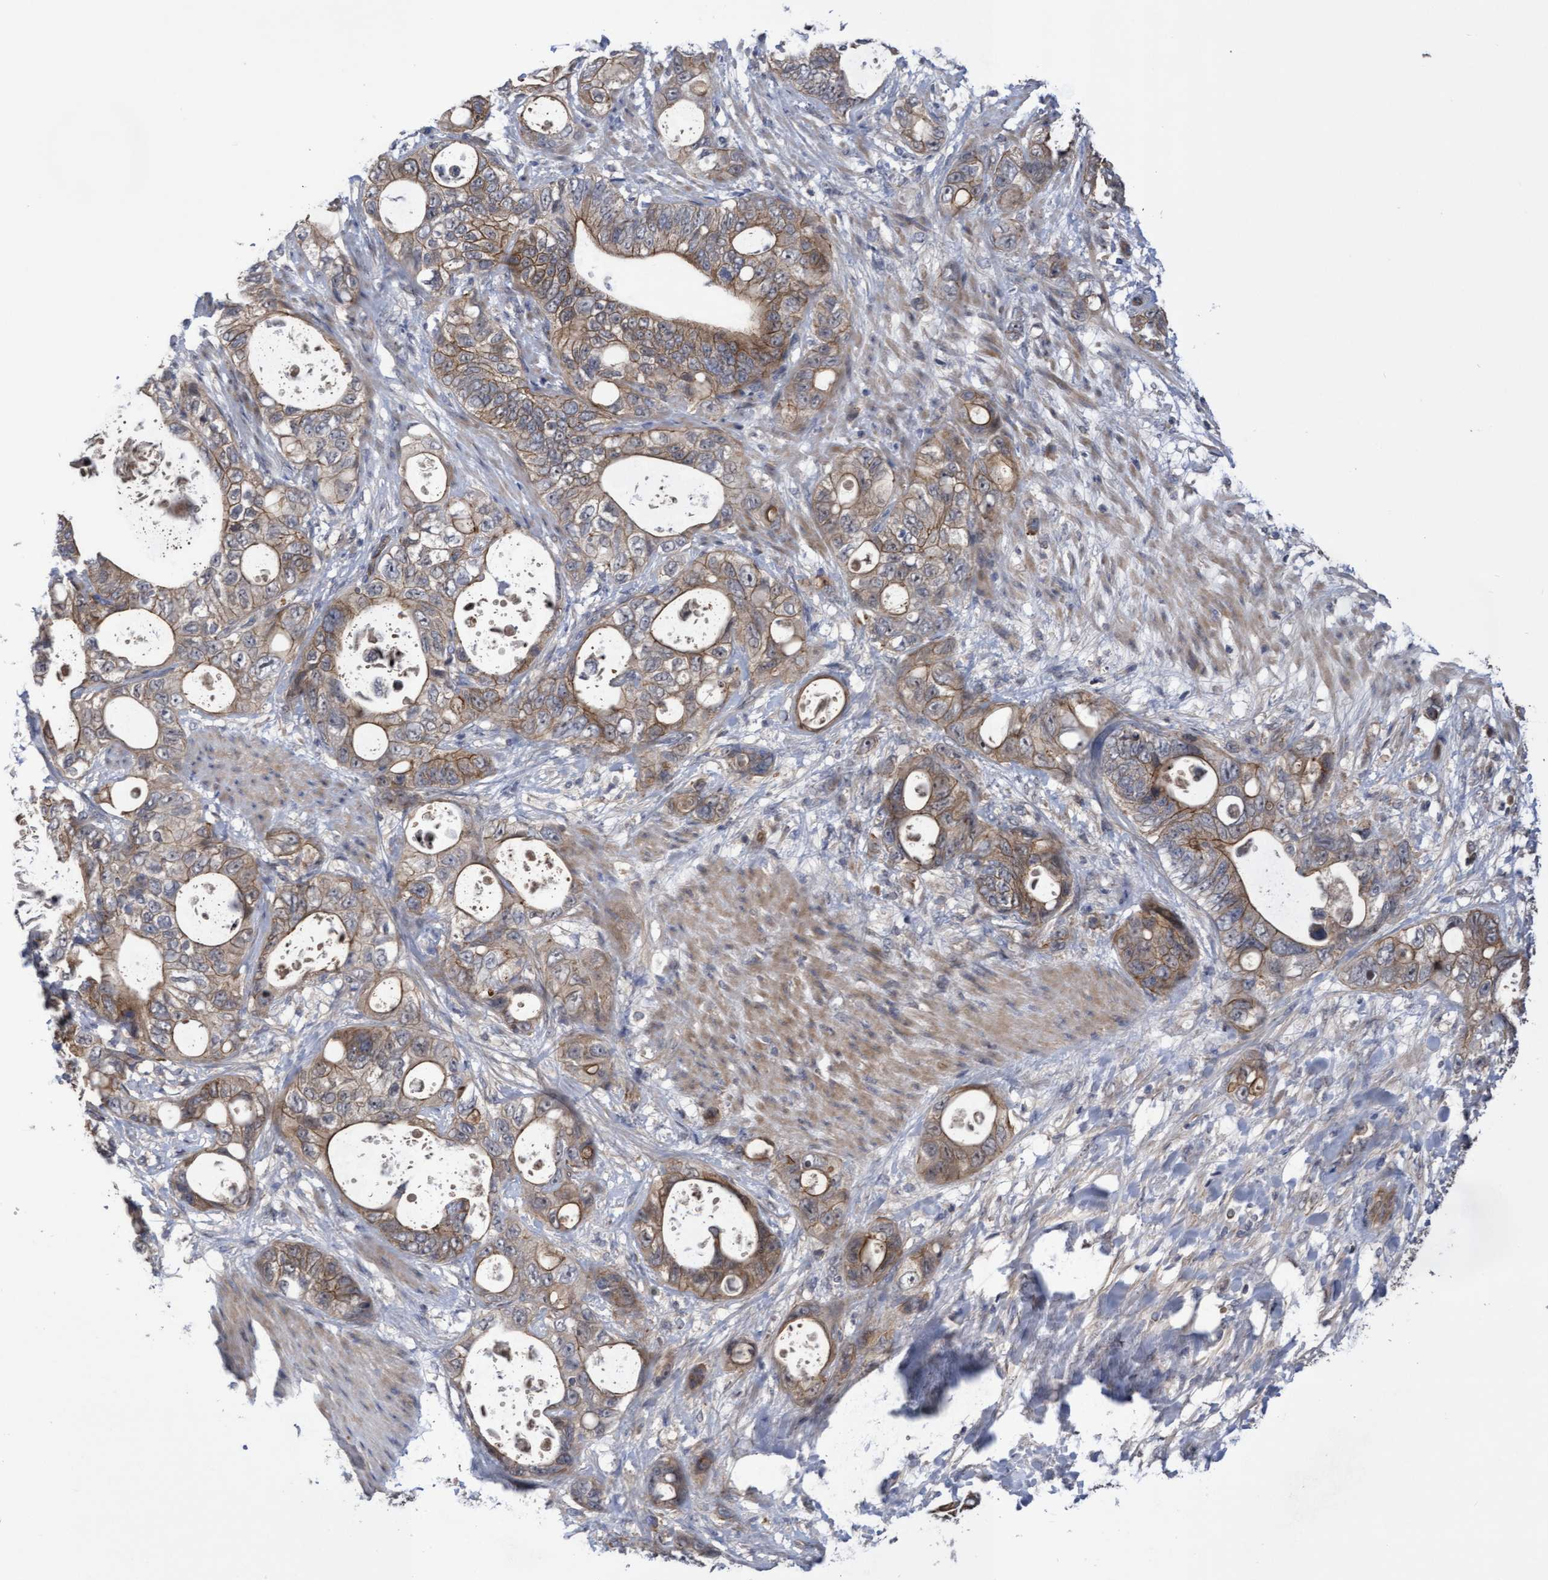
{"staining": {"intensity": "moderate", "quantity": ">75%", "location": "cytoplasmic/membranous"}, "tissue": "stomach cancer", "cell_type": "Tumor cells", "image_type": "cancer", "snomed": [{"axis": "morphology", "description": "Normal tissue, NOS"}, {"axis": "morphology", "description": "Adenocarcinoma, NOS"}, {"axis": "topography", "description": "Stomach"}], "caption": "Tumor cells display medium levels of moderate cytoplasmic/membranous staining in about >75% of cells in human stomach adenocarcinoma.", "gene": "COBL", "patient": {"sex": "female", "age": 89}}